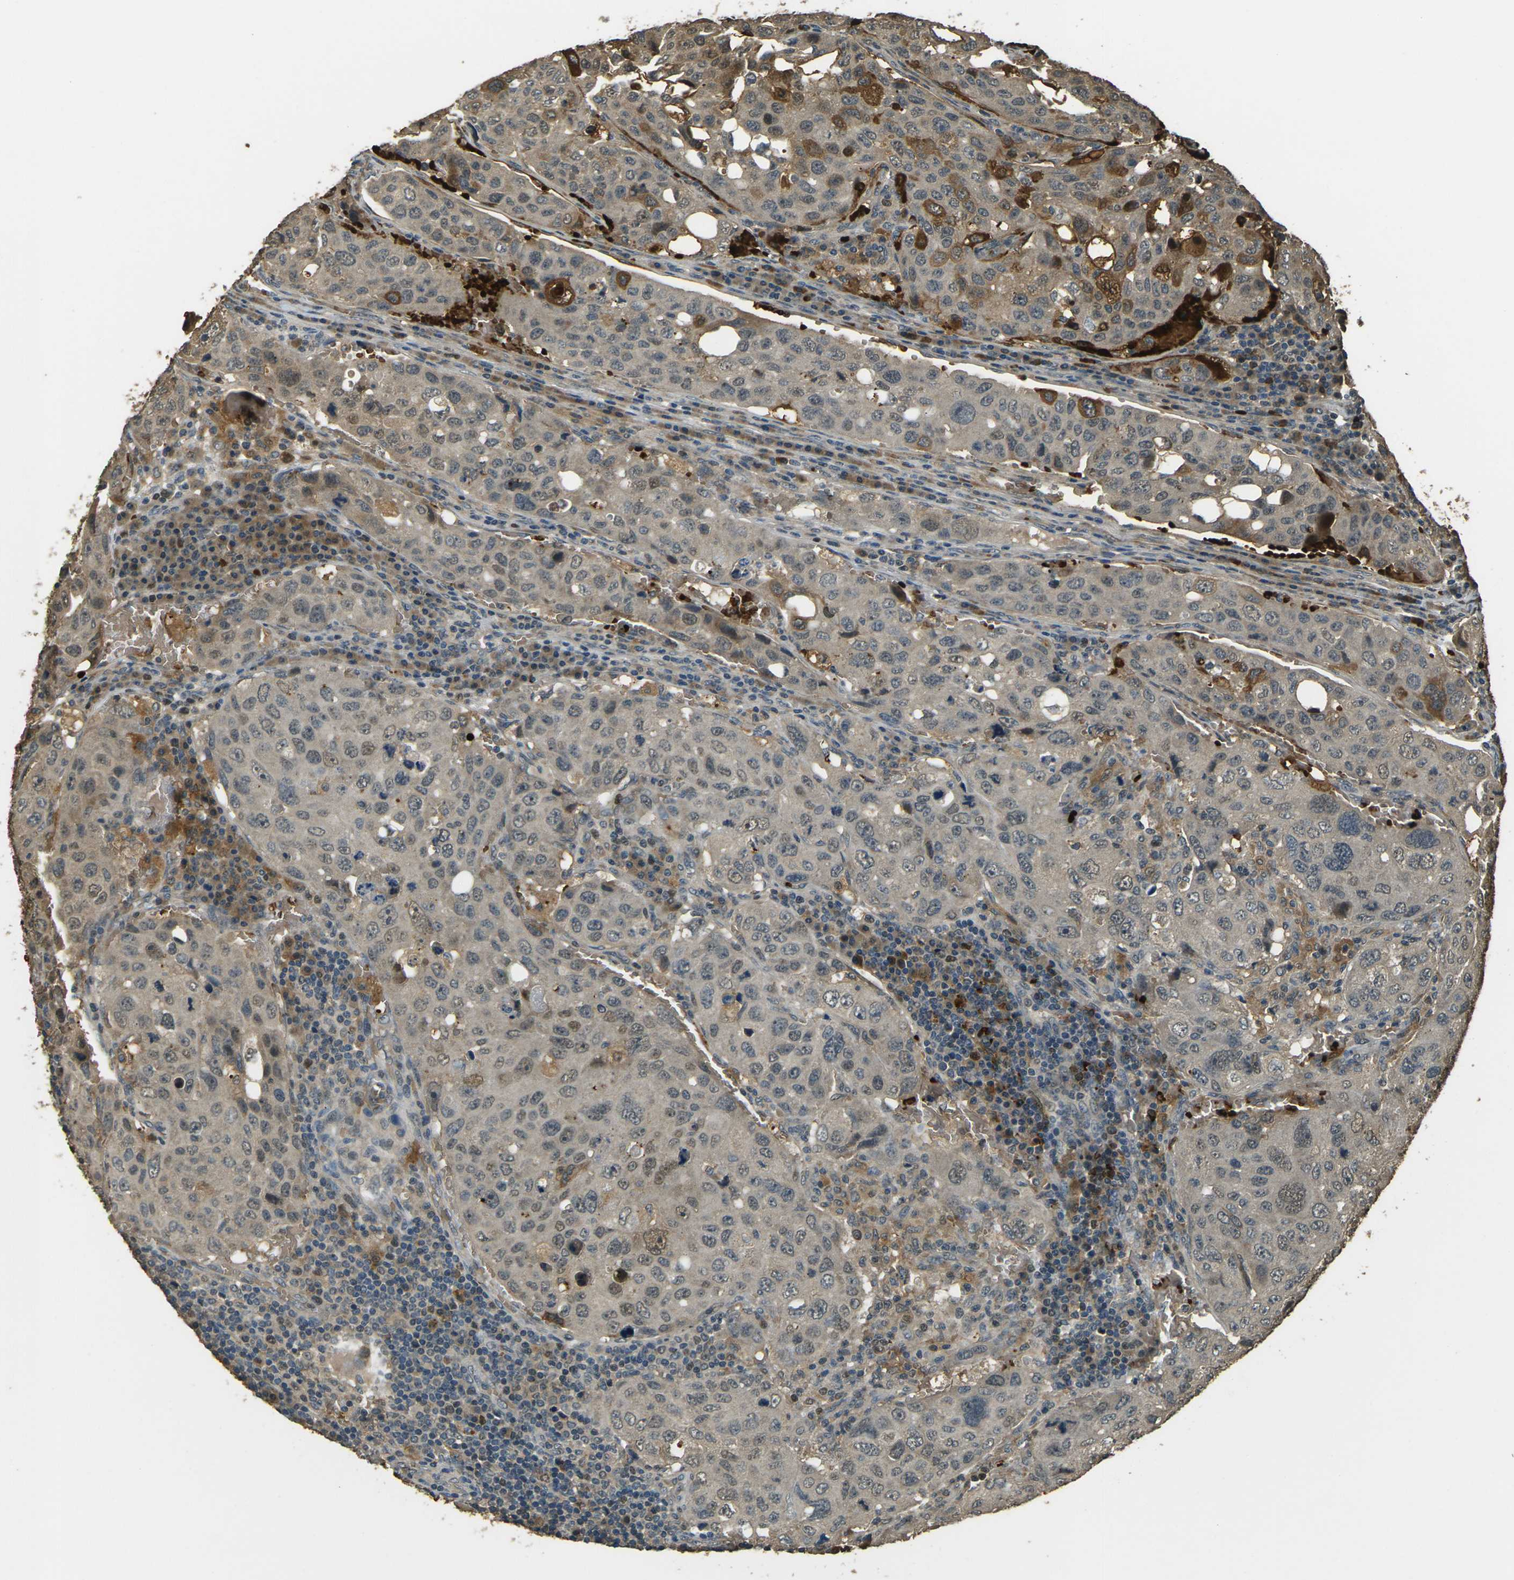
{"staining": {"intensity": "moderate", "quantity": "<25%", "location": "cytoplasmic/membranous"}, "tissue": "urothelial cancer", "cell_type": "Tumor cells", "image_type": "cancer", "snomed": [{"axis": "morphology", "description": "Urothelial carcinoma, High grade"}, {"axis": "topography", "description": "Lymph node"}, {"axis": "topography", "description": "Urinary bladder"}], "caption": "Urothelial cancer was stained to show a protein in brown. There is low levels of moderate cytoplasmic/membranous expression in about <25% of tumor cells. The staining is performed using DAB (3,3'-diaminobenzidine) brown chromogen to label protein expression. The nuclei are counter-stained blue using hematoxylin.", "gene": "TOR1A", "patient": {"sex": "male", "age": 51}}